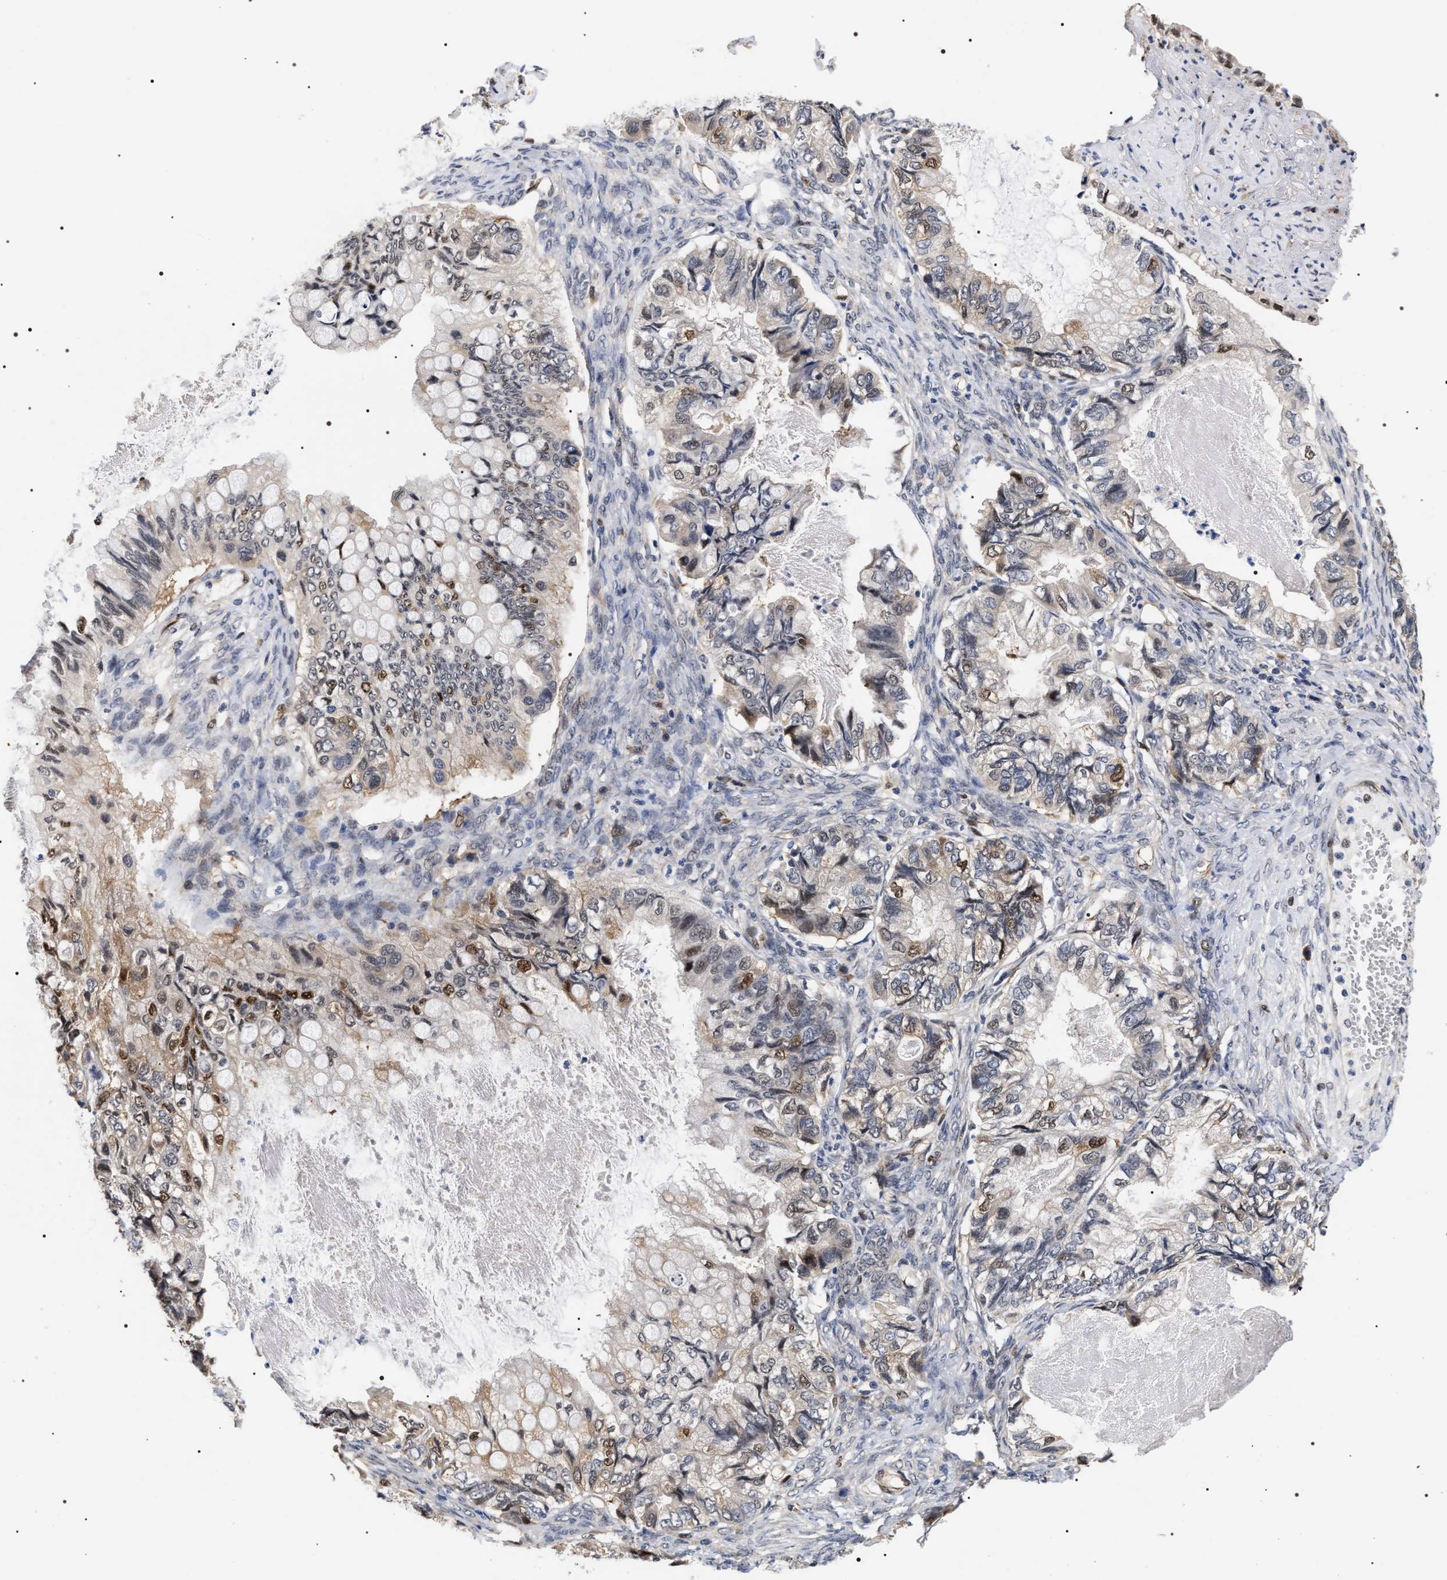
{"staining": {"intensity": "moderate", "quantity": "<25%", "location": "nuclear"}, "tissue": "ovarian cancer", "cell_type": "Tumor cells", "image_type": "cancer", "snomed": [{"axis": "morphology", "description": "Cystadenocarcinoma, mucinous, NOS"}, {"axis": "topography", "description": "Ovary"}], "caption": "There is low levels of moderate nuclear positivity in tumor cells of mucinous cystadenocarcinoma (ovarian), as demonstrated by immunohistochemical staining (brown color).", "gene": "BAG6", "patient": {"sex": "female", "age": 80}}